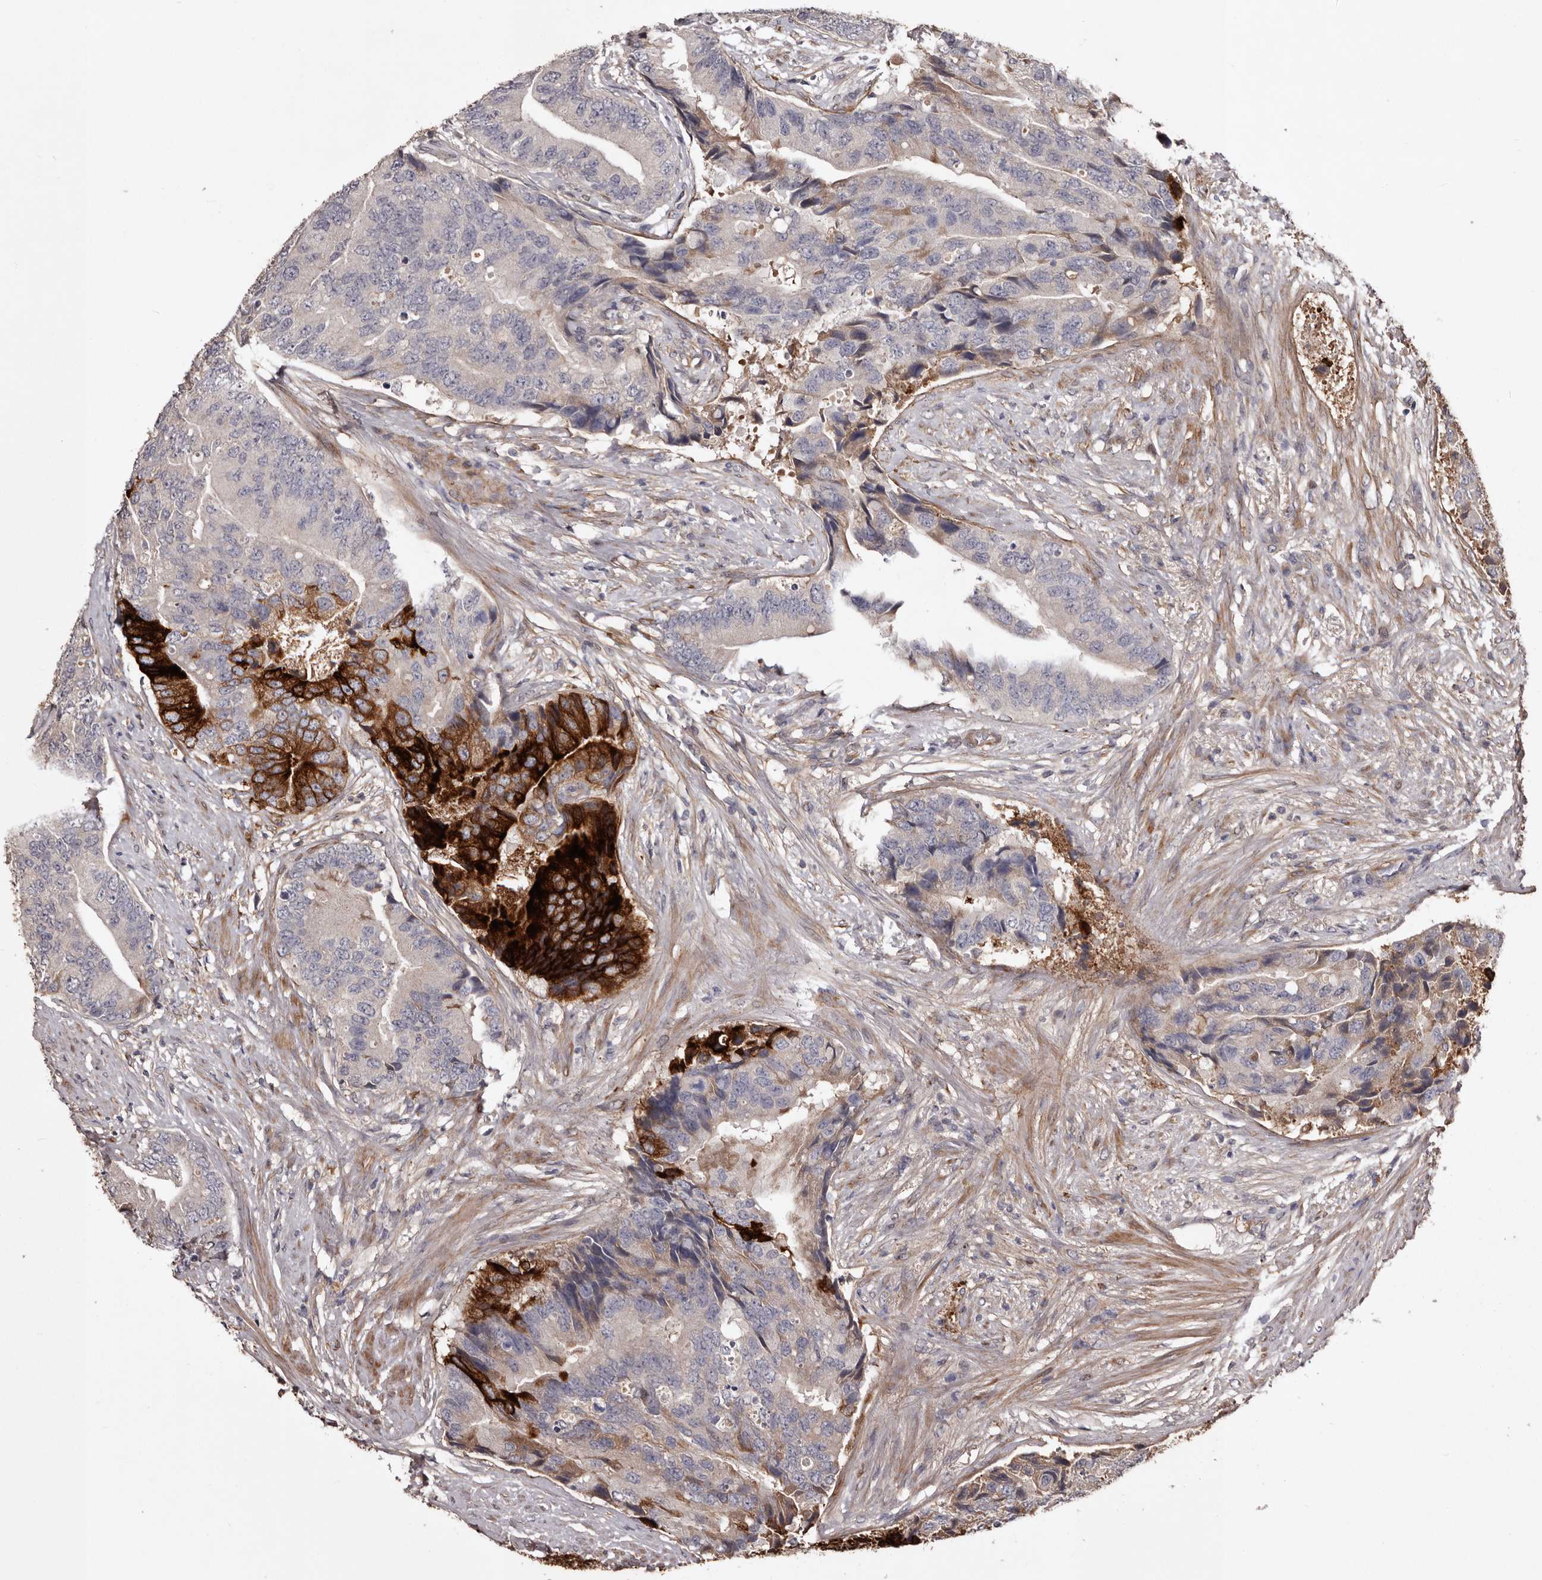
{"staining": {"intensity": "strong", "quantity": "25%-75%", "location": "cytoplasmic/membranous"}, "tissue": "prostate cancer", "cell_type": "Tumor cells", "image_type": "cancer", "snomed": [{"axis": "morphology", "description": "Adenocarcinoma, High grade"}, {"axis": "topography", "description": "Prostate"}], "caption": "An image showing strong cytoplasmic/membranous positivity in about 25%-75% of tumor cells in prostate cancer, as visualized by brown immunohistochemical staining.", "gene": "CYP1B1", "patient": {"sex": "male", "age": 70}}